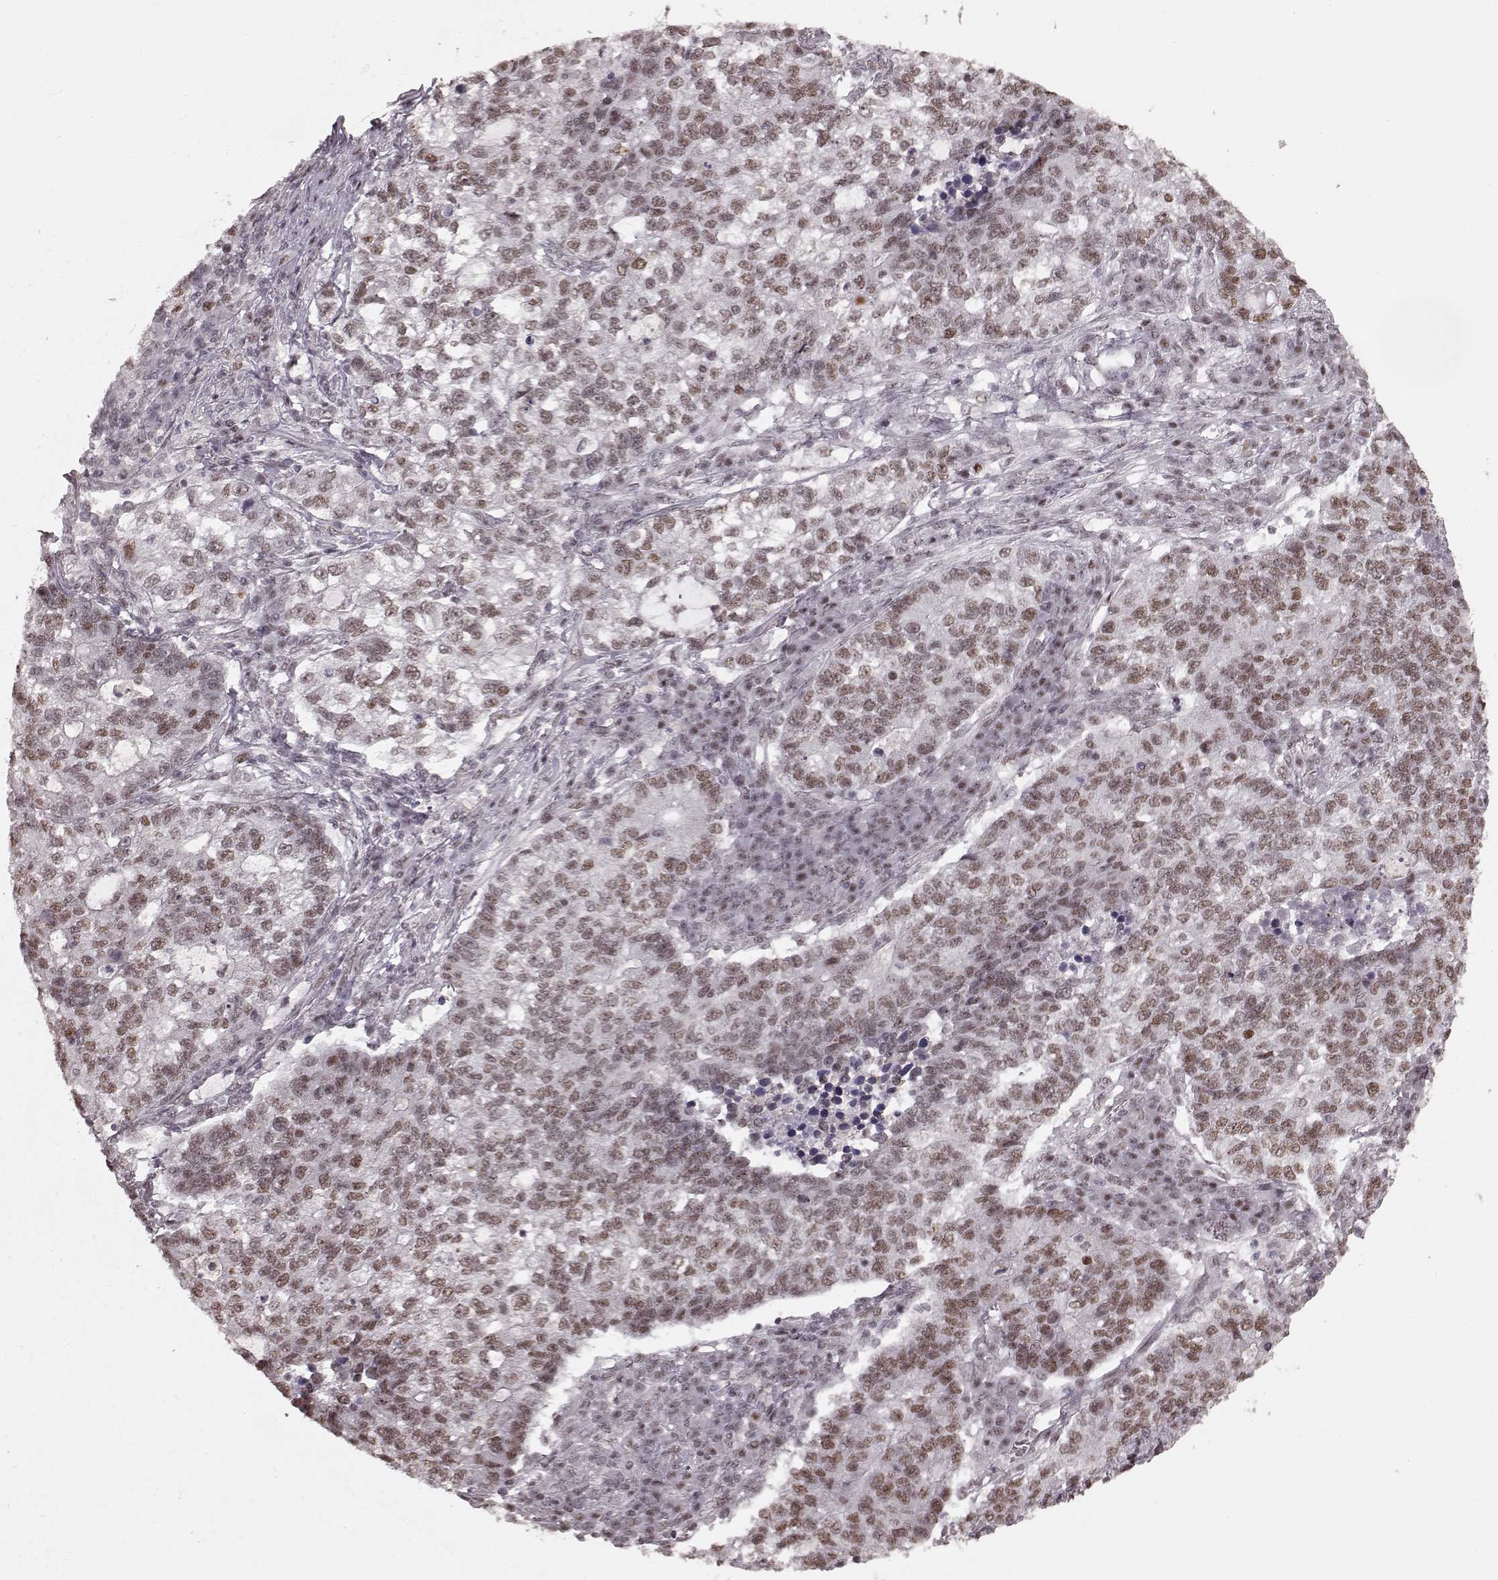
{"staining": {"intensity": "weak", "quantity": ">75%", "location": "nuclear"}, "tissue": "lung cancer", "cell_type": "Tumor cells", "image_type": "cancer", "snomed": [{"axis": "morphology", "description": "Adenocarcinoma, NOS"}, {"axis": "topography", "description": "Lung"}], "caption": "About >75% of tumor cells in human lung cancer (adenocarcinoma) display weak nuclear protein positivity as visualized by brown immunohistochemical staining.", "gene": "NR2C1", "patient": {"sex": "male", "age": 57}}